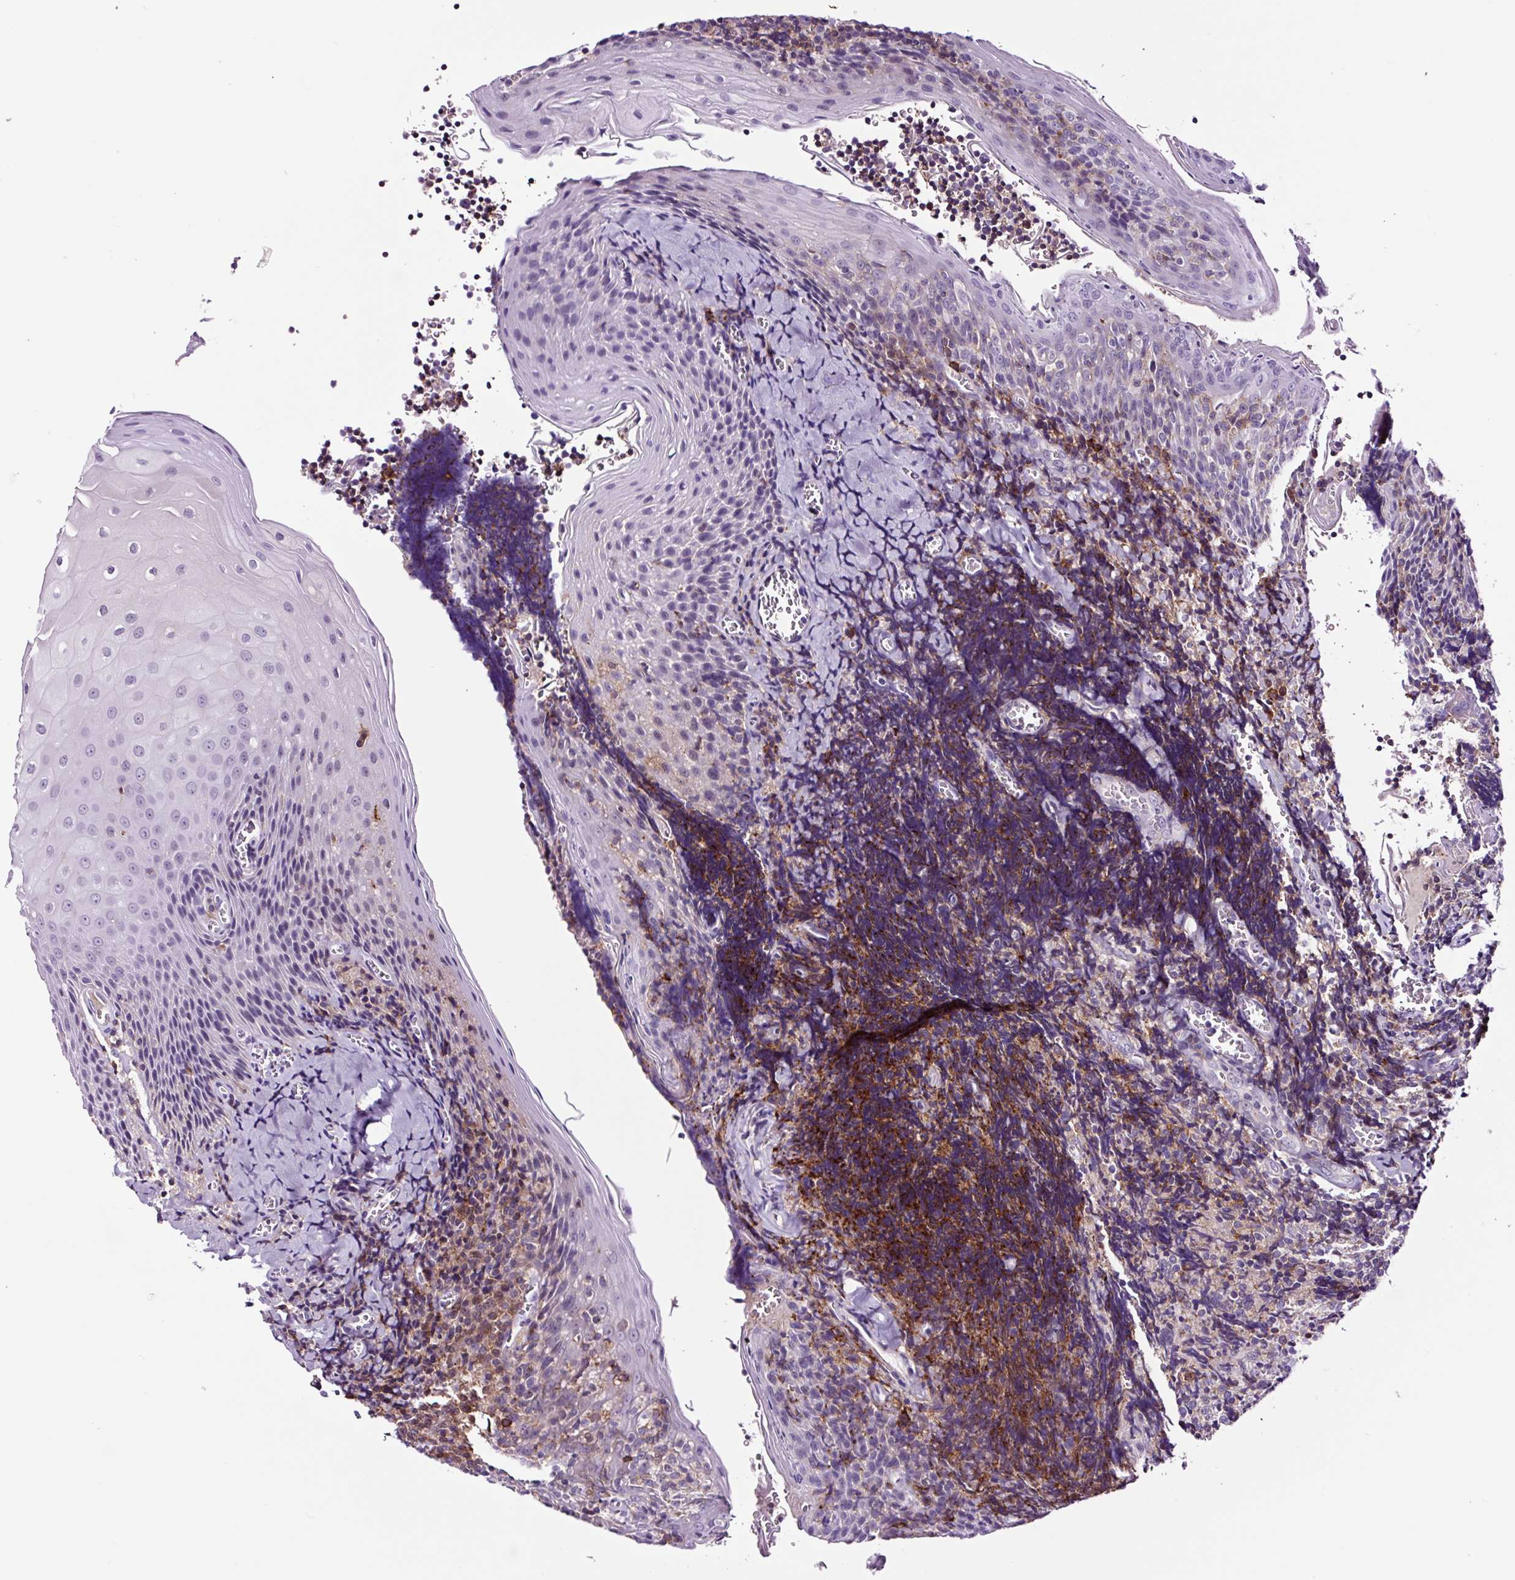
{"staining": {"intensity": "negative", "quantity": "none", "location": "none"}, "tissue": "tonsil", "cell_type": "Germinal center cells", "image_type": "normal", "snomed": [{"axis": "morphology", "description": "Normal tissue, NOS"}, {"axis": "topography", "description": "Tonsil"}], "caption": "Immunohistochemistry (IHC) photomicrograph of benign tonsil: tonsil stained with DAB (3,3'-diaminobenzidine) reveals no significant protein staining in germinal center cells. (Stains: DAB (3,3'-diaminobenzidine) IHC with hematoxylin counter stain, Microscopy: brightfield microscopy at high magnification).", "gene": "TAFA3", "patient": {"sex": "male", "age": 27}}